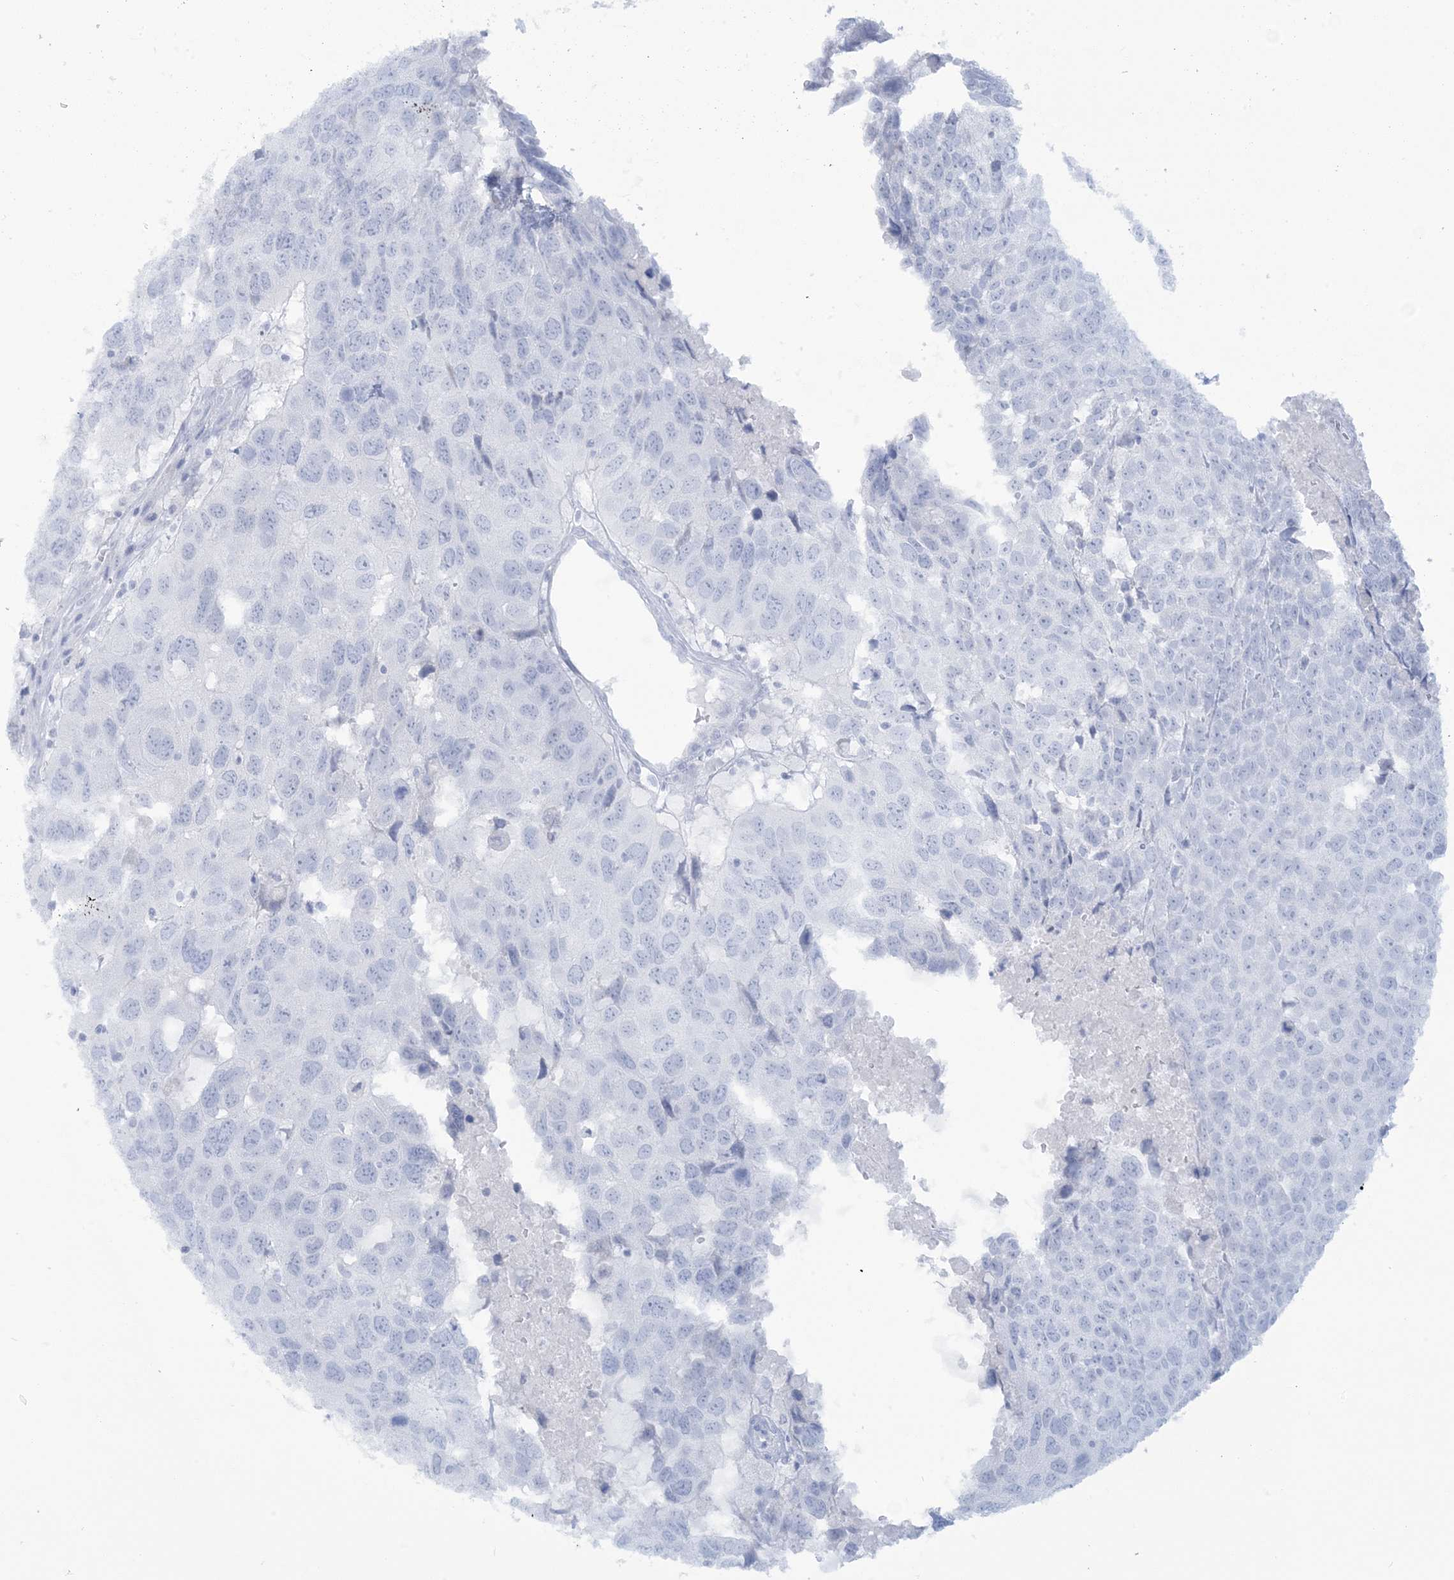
{"staining": {"intensity": "negative", "quantity": "none", "location": "none"}, "tissue": "head and neck cancer", "cell_type": "Tumor cells", "image_type": "cancer", "snomed": [{"axis": "morphology", "description": "Squamous cell carcinoma, NOS"}, {"axis": "topography", "description": "Head-Neck"}], "caption": "The IHC photomicrograph has no significant positivity in tumor cells of head and neck cancer tissue.", "gene": "AGXT", "patient": {"sex": "male", "age": 66}}